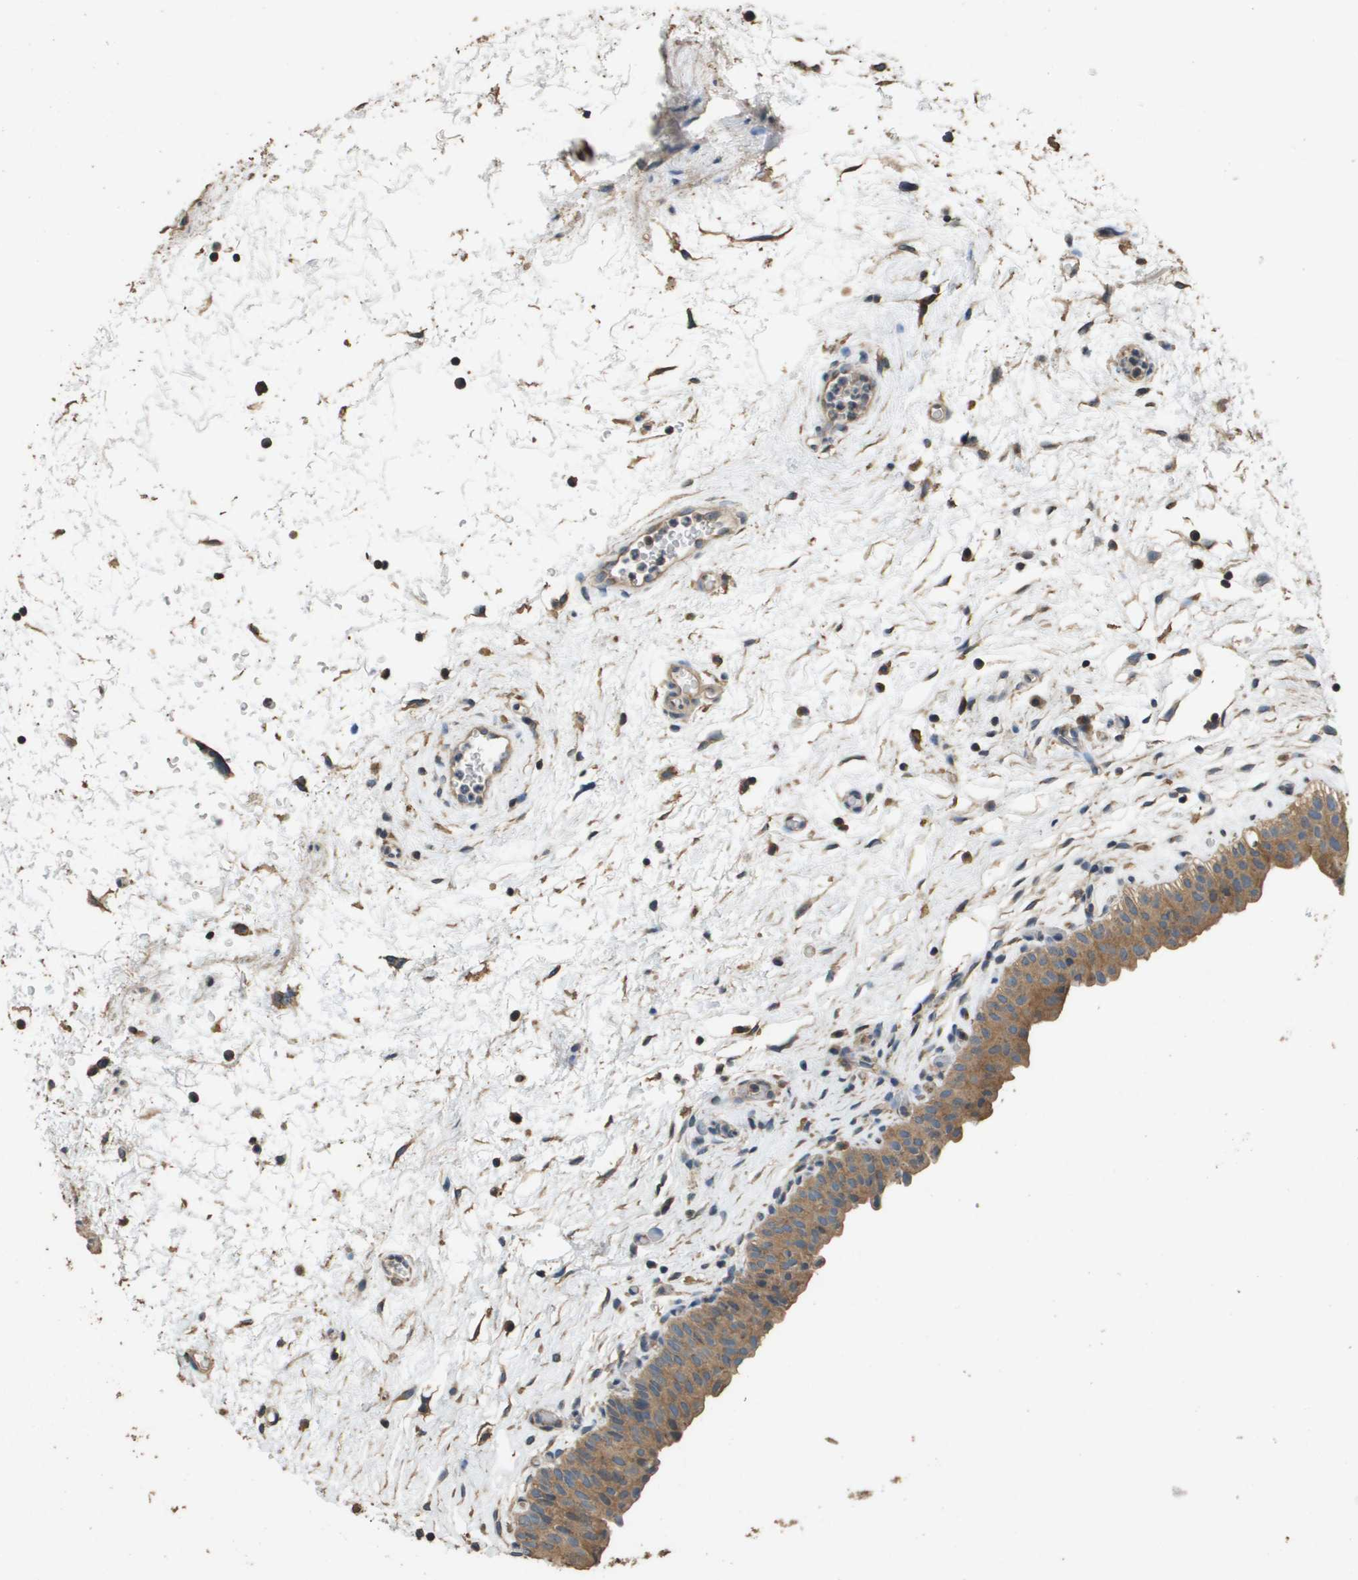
{"staining": {"intensity": "moderate", "quantity": ">75%", "location": "cytoplasmic/membranous"}, "tissue": "urinary bladder", "cell_type": "Urothelial cells", "image_type": "normal", "snomed": [{"axis": "morphology", "description": "Normal tissue, NOS"}, {"axis": "topography", "description": "Urinary bladder"}], "caption": "Approximately >75% of urothelial cells in unremarkable human urinary bladder display moderate cytoplasmic/membranous protein staining as visualized by brown immunohistochemical staining.", "gene": "RAB6B", "patient": {"sex": "male", "age": 46}}